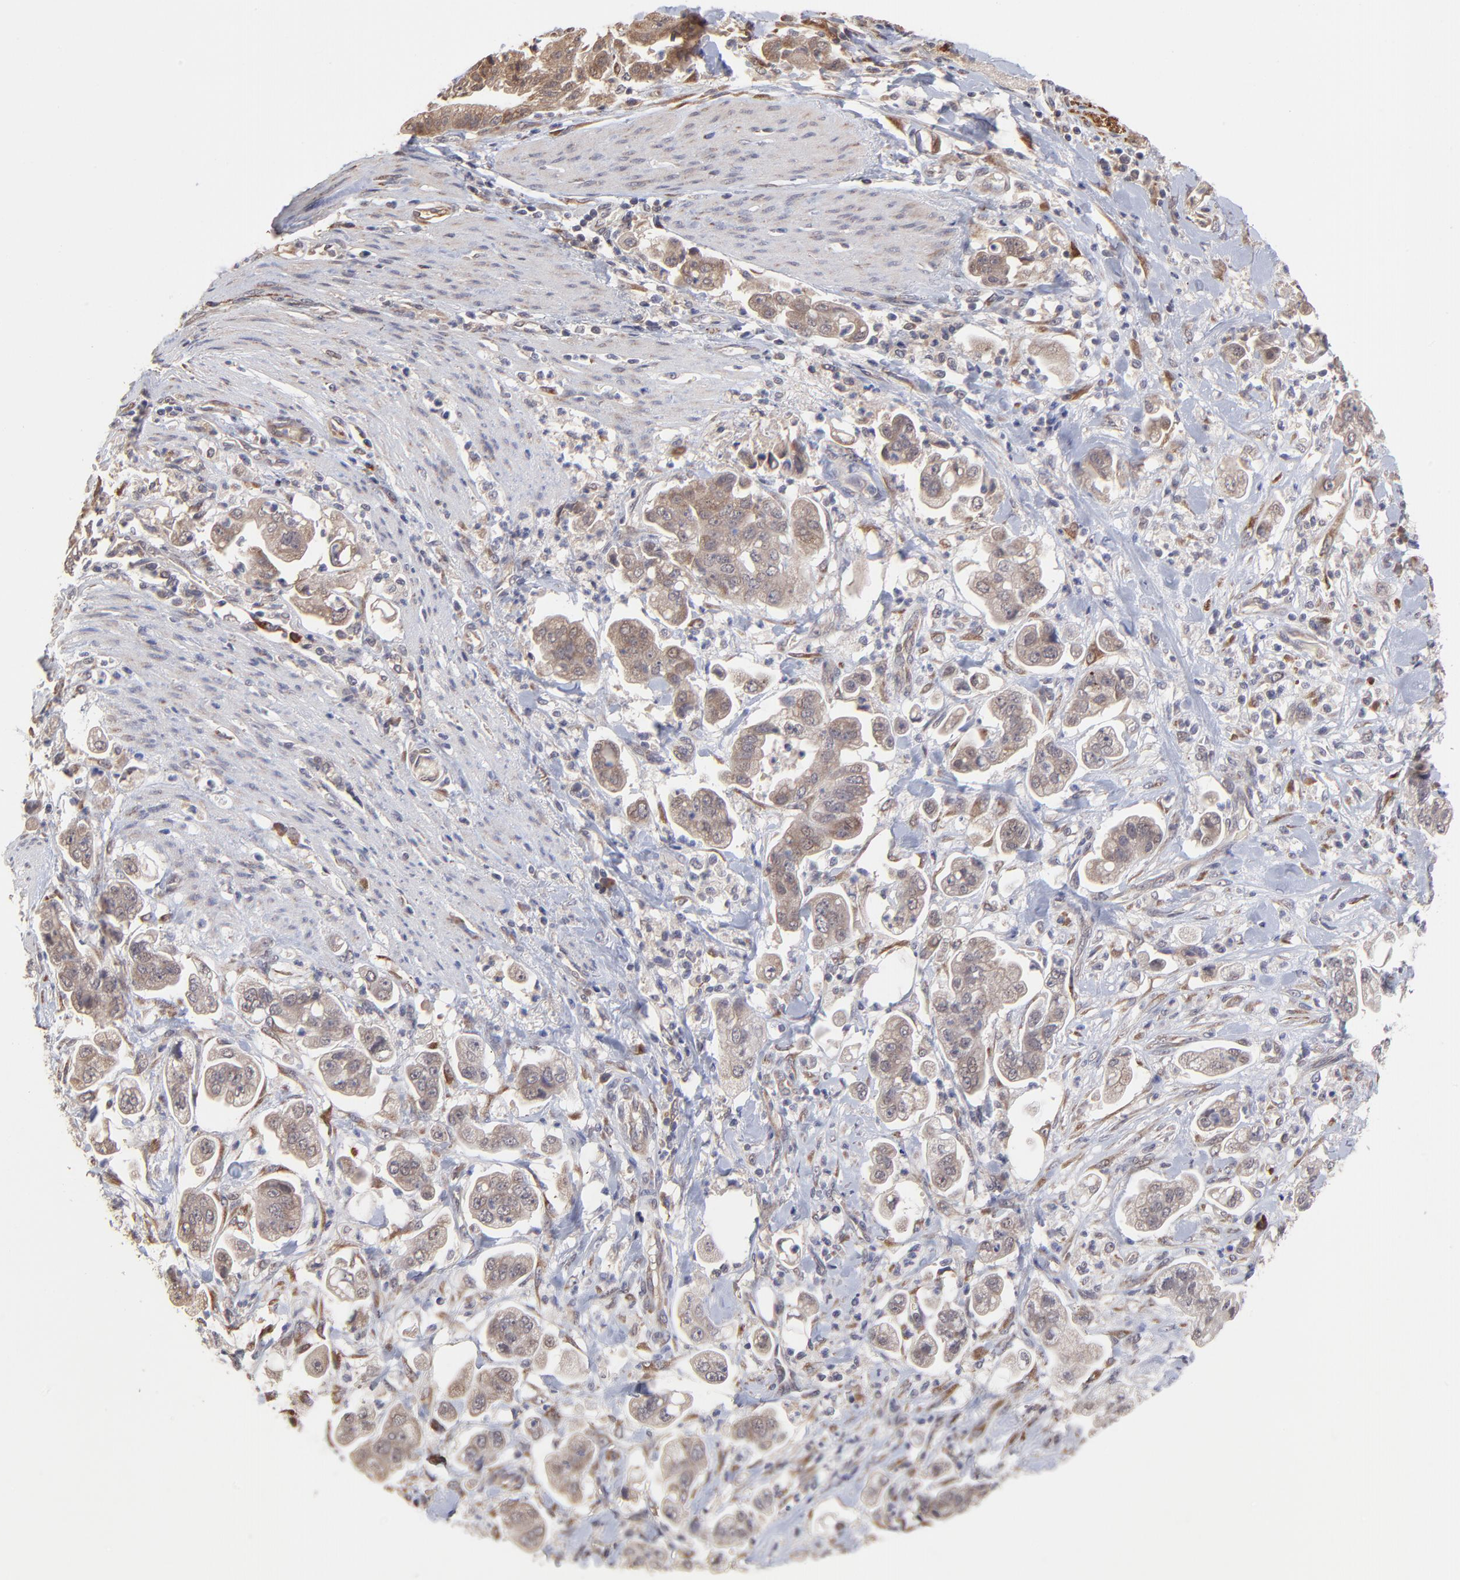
{"staining": {"intensity": "weak", "quantity": ">75%", "location": "cytoplasmic/membranous"}, "tissue": "stomach cancer", "cell_type": "Tumor cells", "image_type": "cancer", "snomed": [{"axis": "morphology", "description": "Adenocarcinoma, NOS"}, {"axis": "topography", "description": "Stomach"}], "caption": "Immunohistochemistry (IHC) staining of adenocarcinoma (stomach), which demonstrates low levels of weak cytoplasmic/membranous staining in about >75% of tumor cells indicating weak cytoplasmic/membranous protein positivity. The staining was performed using DAB (3,3'-diaminobenzidine) (brown) for protein detection and nuclei were counterstained in hematoxylin (blue).", "gene": "CHL1", "patient": {"sex": "male", "age": 62}}